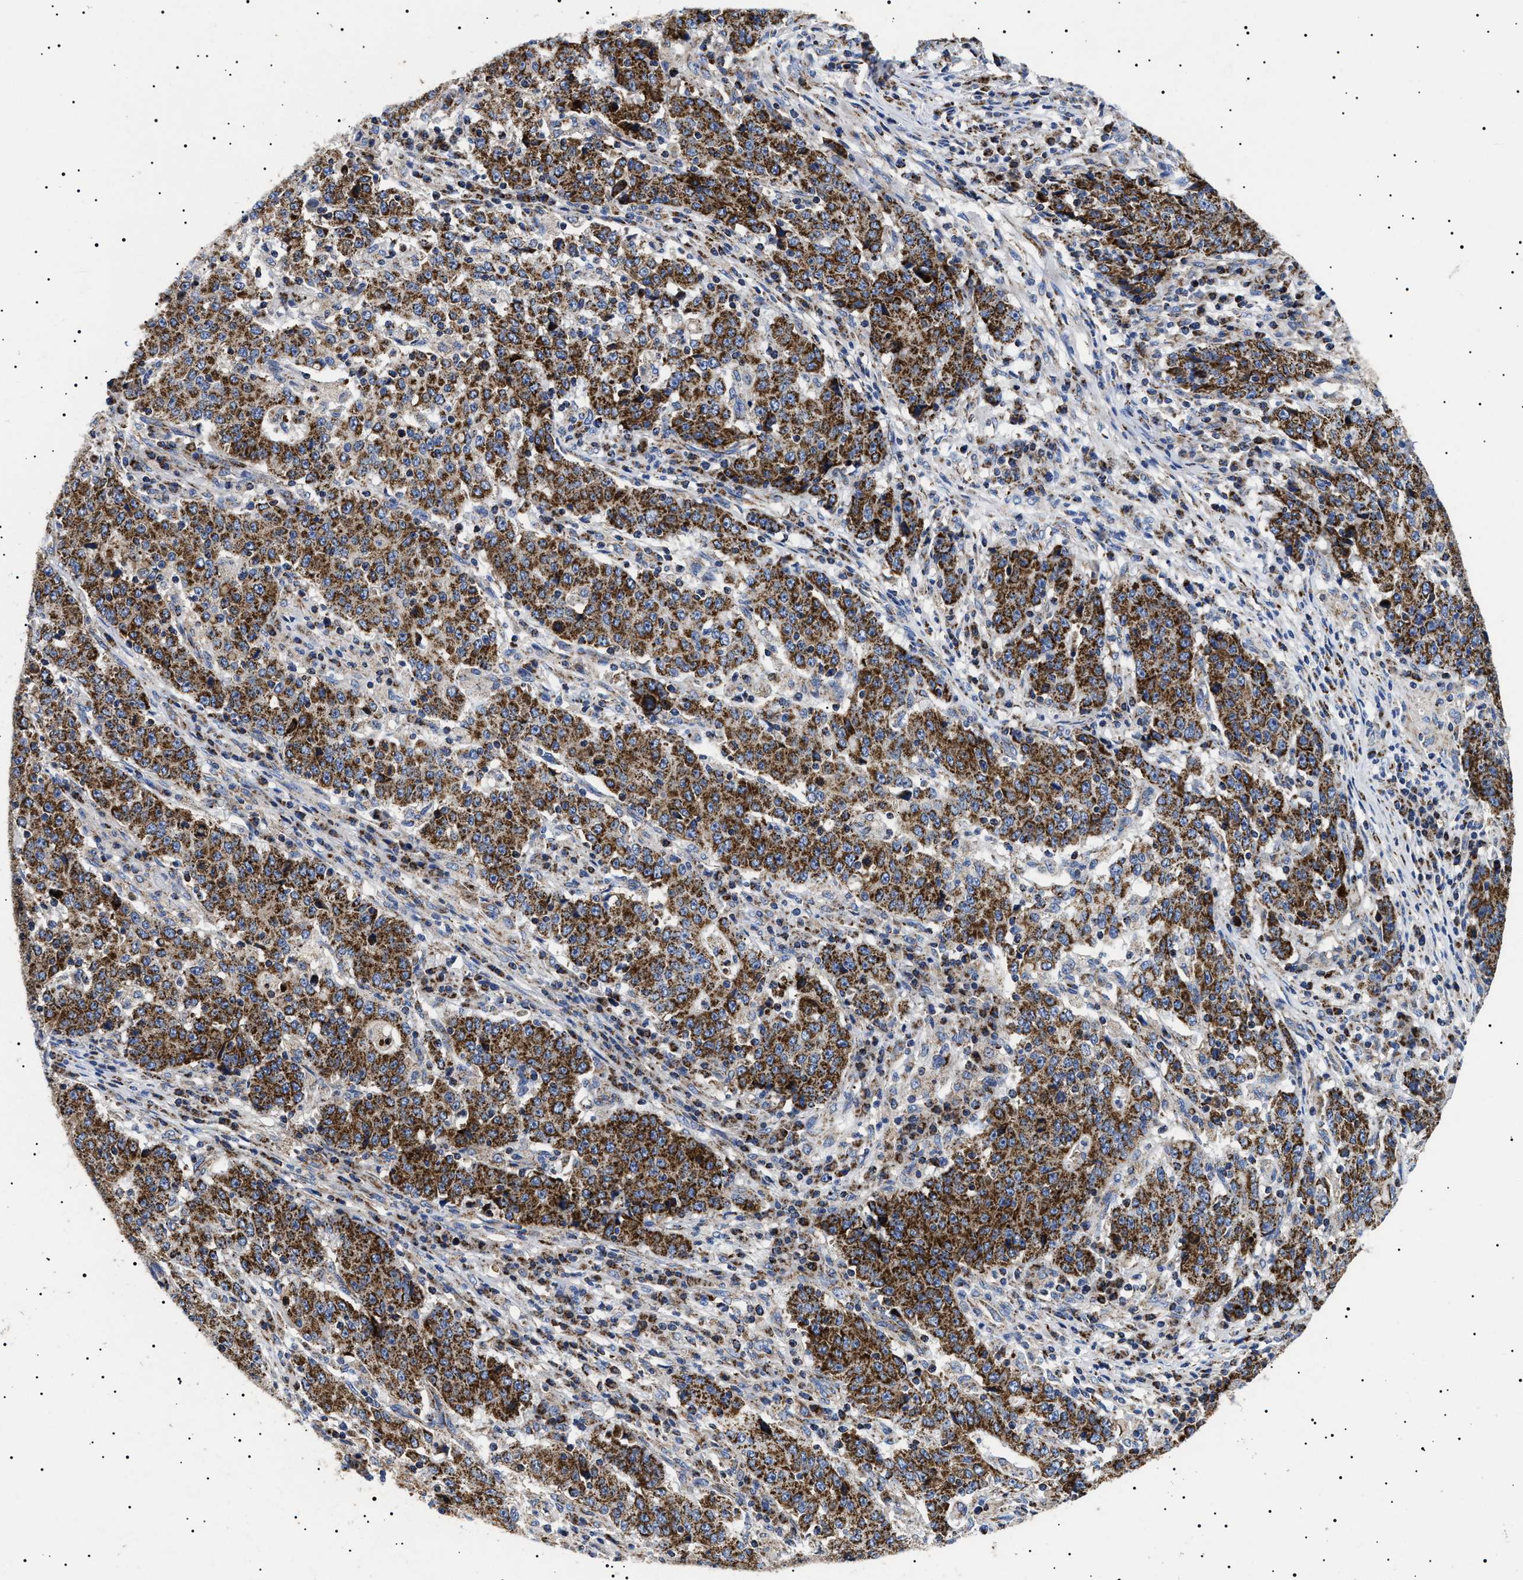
{"staining": {"intensity": "strong", "quantity": ">75%", "location": "cytoplasmic/membranous"}, "tissue": "stomach cancer", "cell_type": "Tumor cells", "image_type": "cancer", "snomed": [{"axis": "morphology", "description": "Adenocarcinoma, NOS"}, {"axis": "topography", "description": "Stomach"}], "caption": "This is an image of IHC staining of stomach cancer, which shows strong staining in the cytoplasmic/membranous of tumor cells.", "gene": "CHRDL2", "patient": {"sex": "male", "age": 59}}